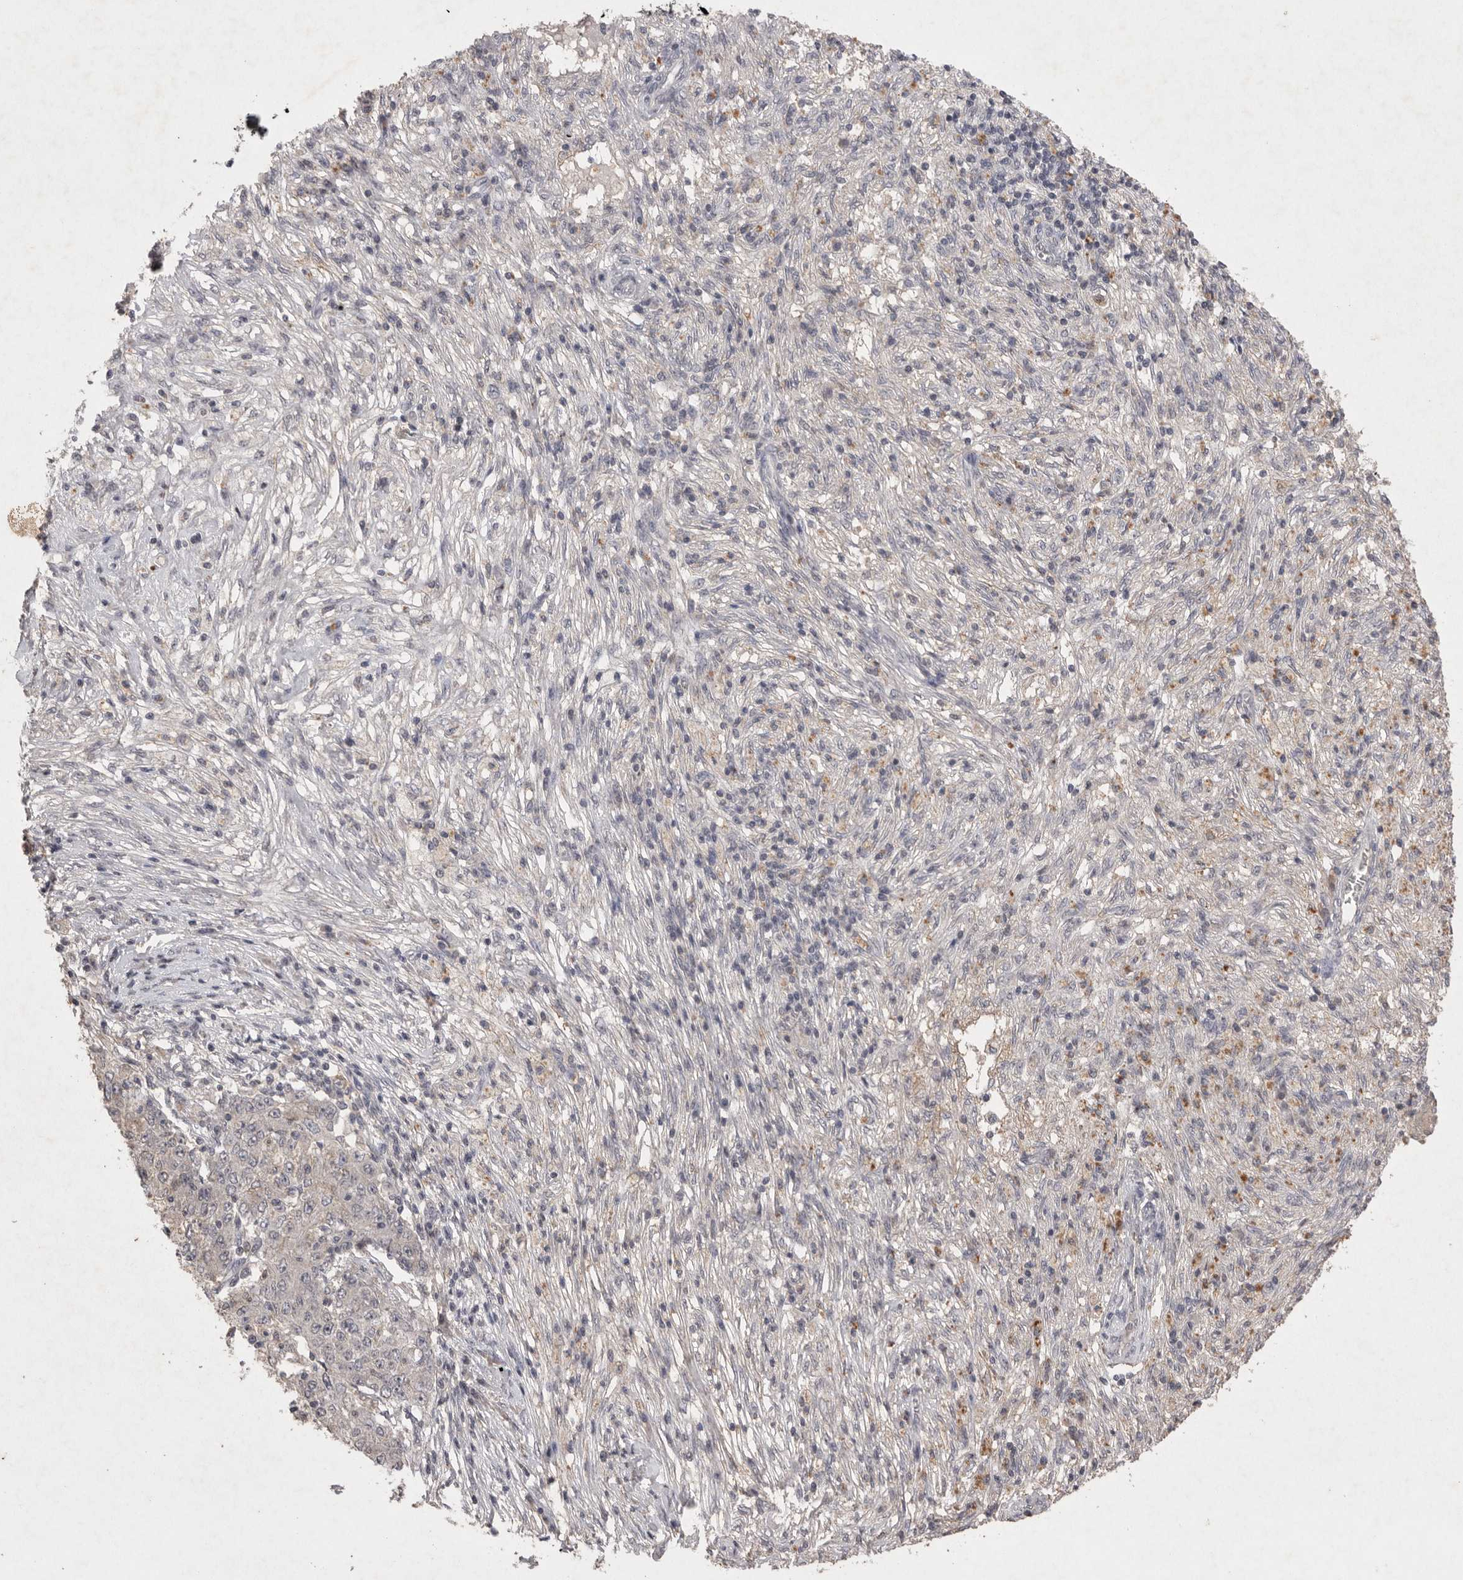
{"staining": {"intensity": "negative", "quantity": "none", "location": "none"}, "tissue": "ovarian cancer", "cell_type": "Tumor cells", "image_type": "cancer", "snomed": [{"axis": "morphology", "description": "Carcinoma, endometroid"}, {"axis": "topography", "description": "Ovary"}], "caption": "DAB (3,3'-diaminobenzidine) immunohistochemical staining of human endometroid carcinoma (ovarian) demonstrates no significant staining in tumor cells.", "gene": "APLNR", "patient": {"sex": "female", "age": 42}}